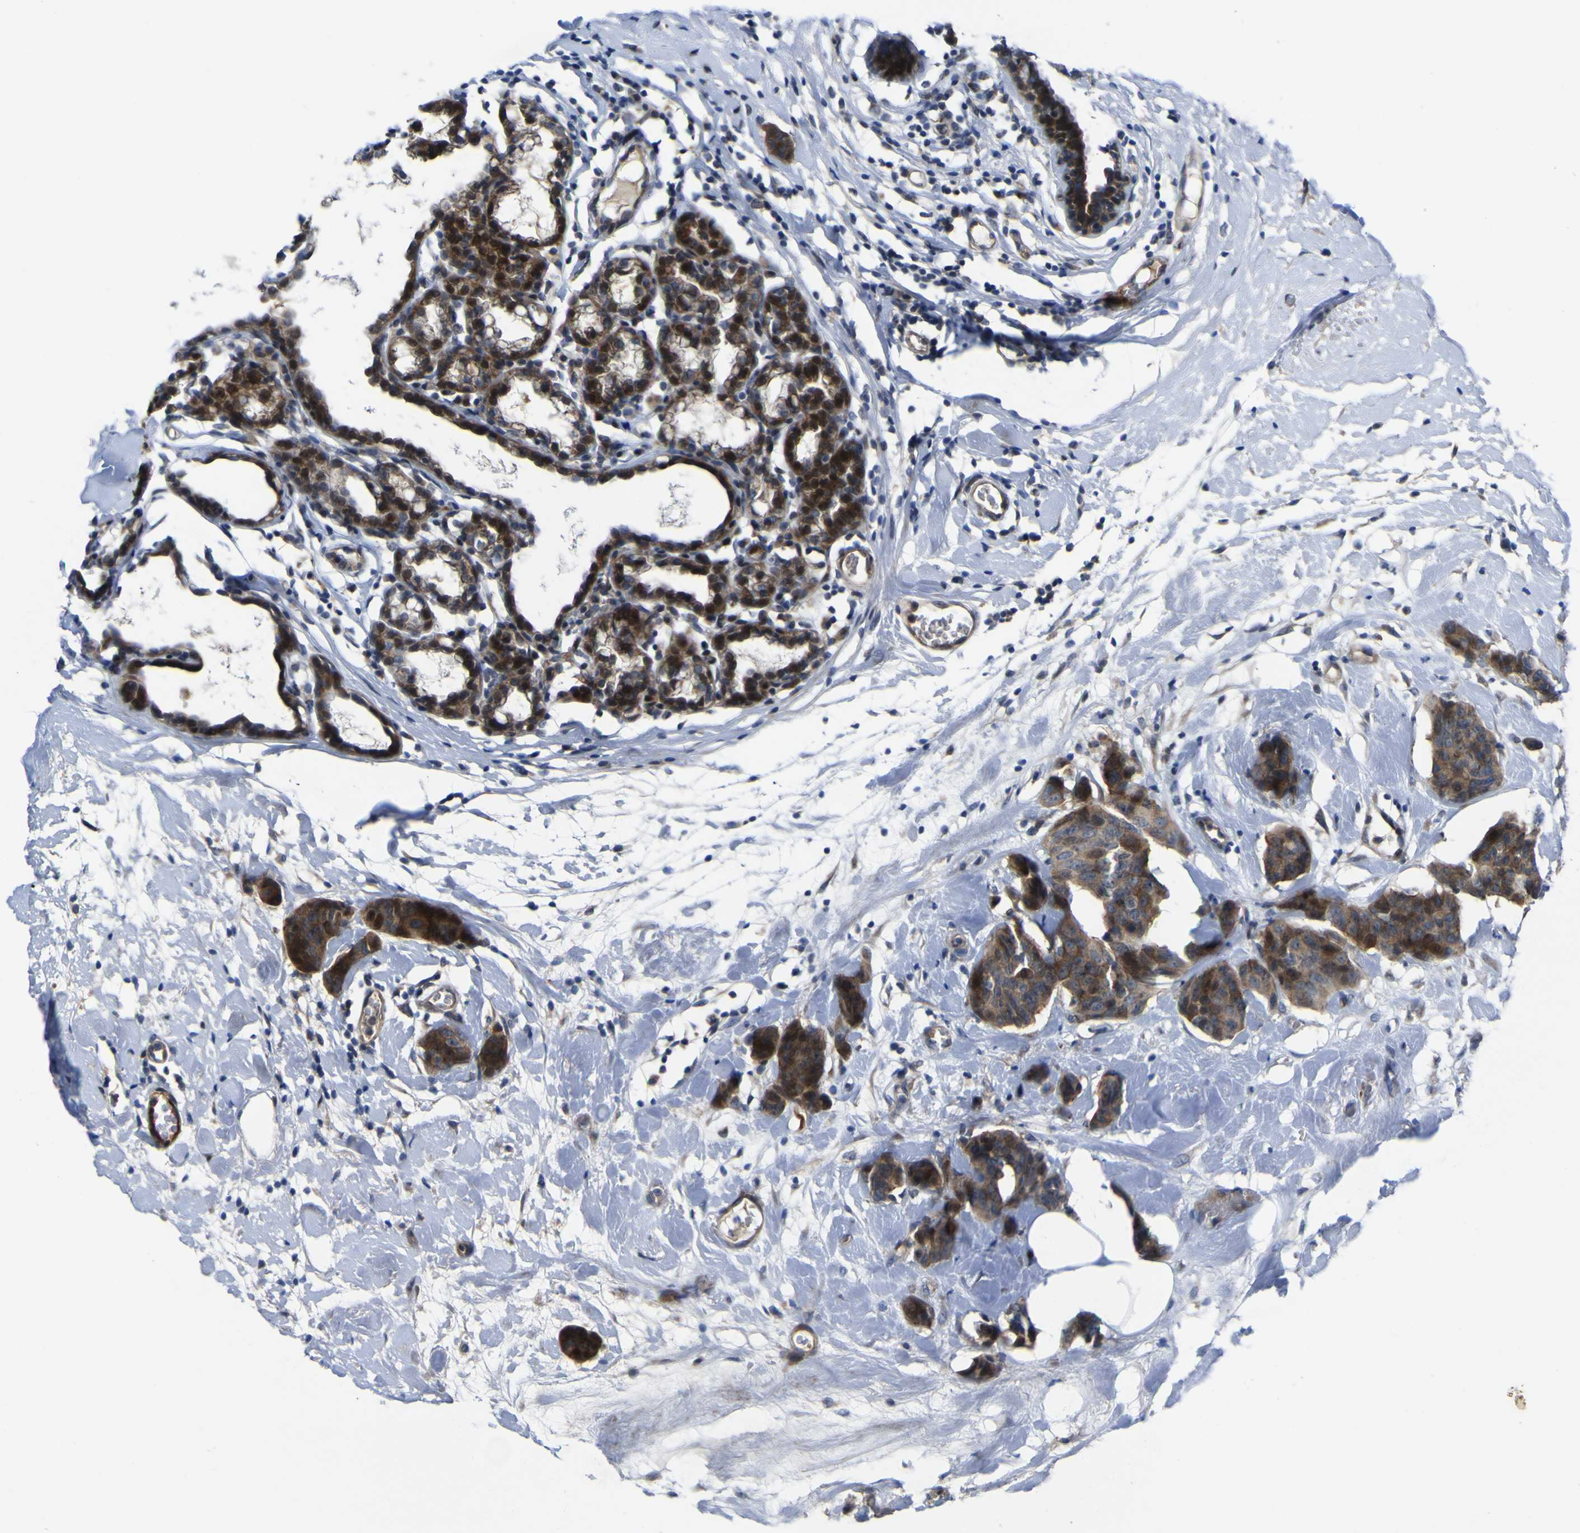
{"staining": {"intensity": "moderate", "quantity": ">75%", "location": "cytoplasmic/membranous"}, "tissue": "breast cancer", "cell_type": "Tumor cells", "image_type": "cancer", "snomed": [{"axis": "morphology", "description": "Normal tissue, NOS"}, {"axis": "morphology", "description": "Duct carcinoma"}, {"axis": "topography", "description": "Breast"}], "caption": "Immunohistochemistry (IHC) staining of invasive ductal carcinoma (breast), which reveals medium levels of moderate cytoplasmic/membranous staining in approximately >75% of tumor cells indicating moderate cytoplasmic/membranous protein staining. The staining was performed using DAB (brown) for protein detection and nuclei were counterstained in hematoxylin (blue).", "gene": "NAV1", "patient": {"sex": "female", "age": 40}}